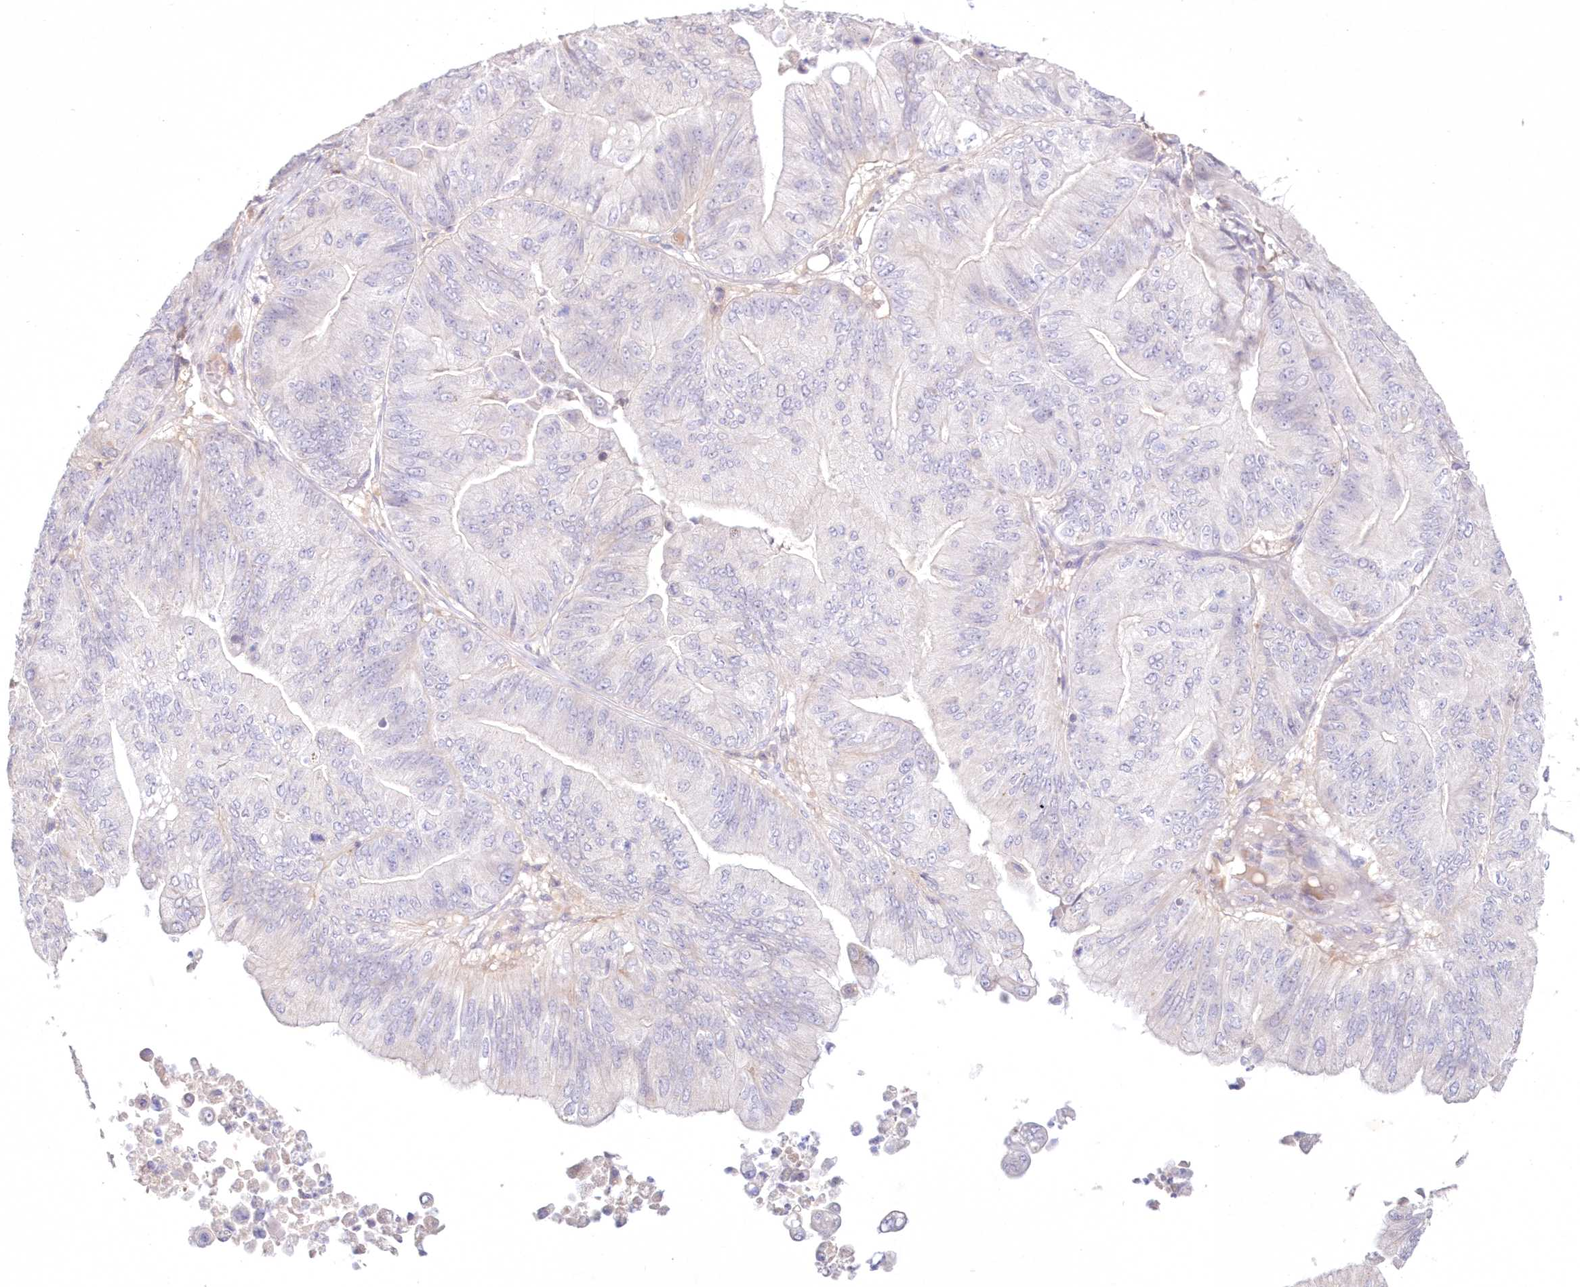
{"staining": {"intensity": "weak", "quantity": "<25%", "location": "cytoplasmic/membranous"}, "tissue": "ovarian cancer", "cell_type": "Tumor cells", "image_type": "cancer", "snomed": [{"axis": "morphology", "description": "Cystadenocarcinoma, mucinous, NOS"}, {"axis": "topography", "description": "Ovary"}], "caption": "This is an immunohistochemistry (IHC) photomicrograph of human mucinous cystadenocarcinoma (ovarian). There is no expression in tumor cells.", "gene": "NEU4", "patient": {"sex": "female", "age": 61}}